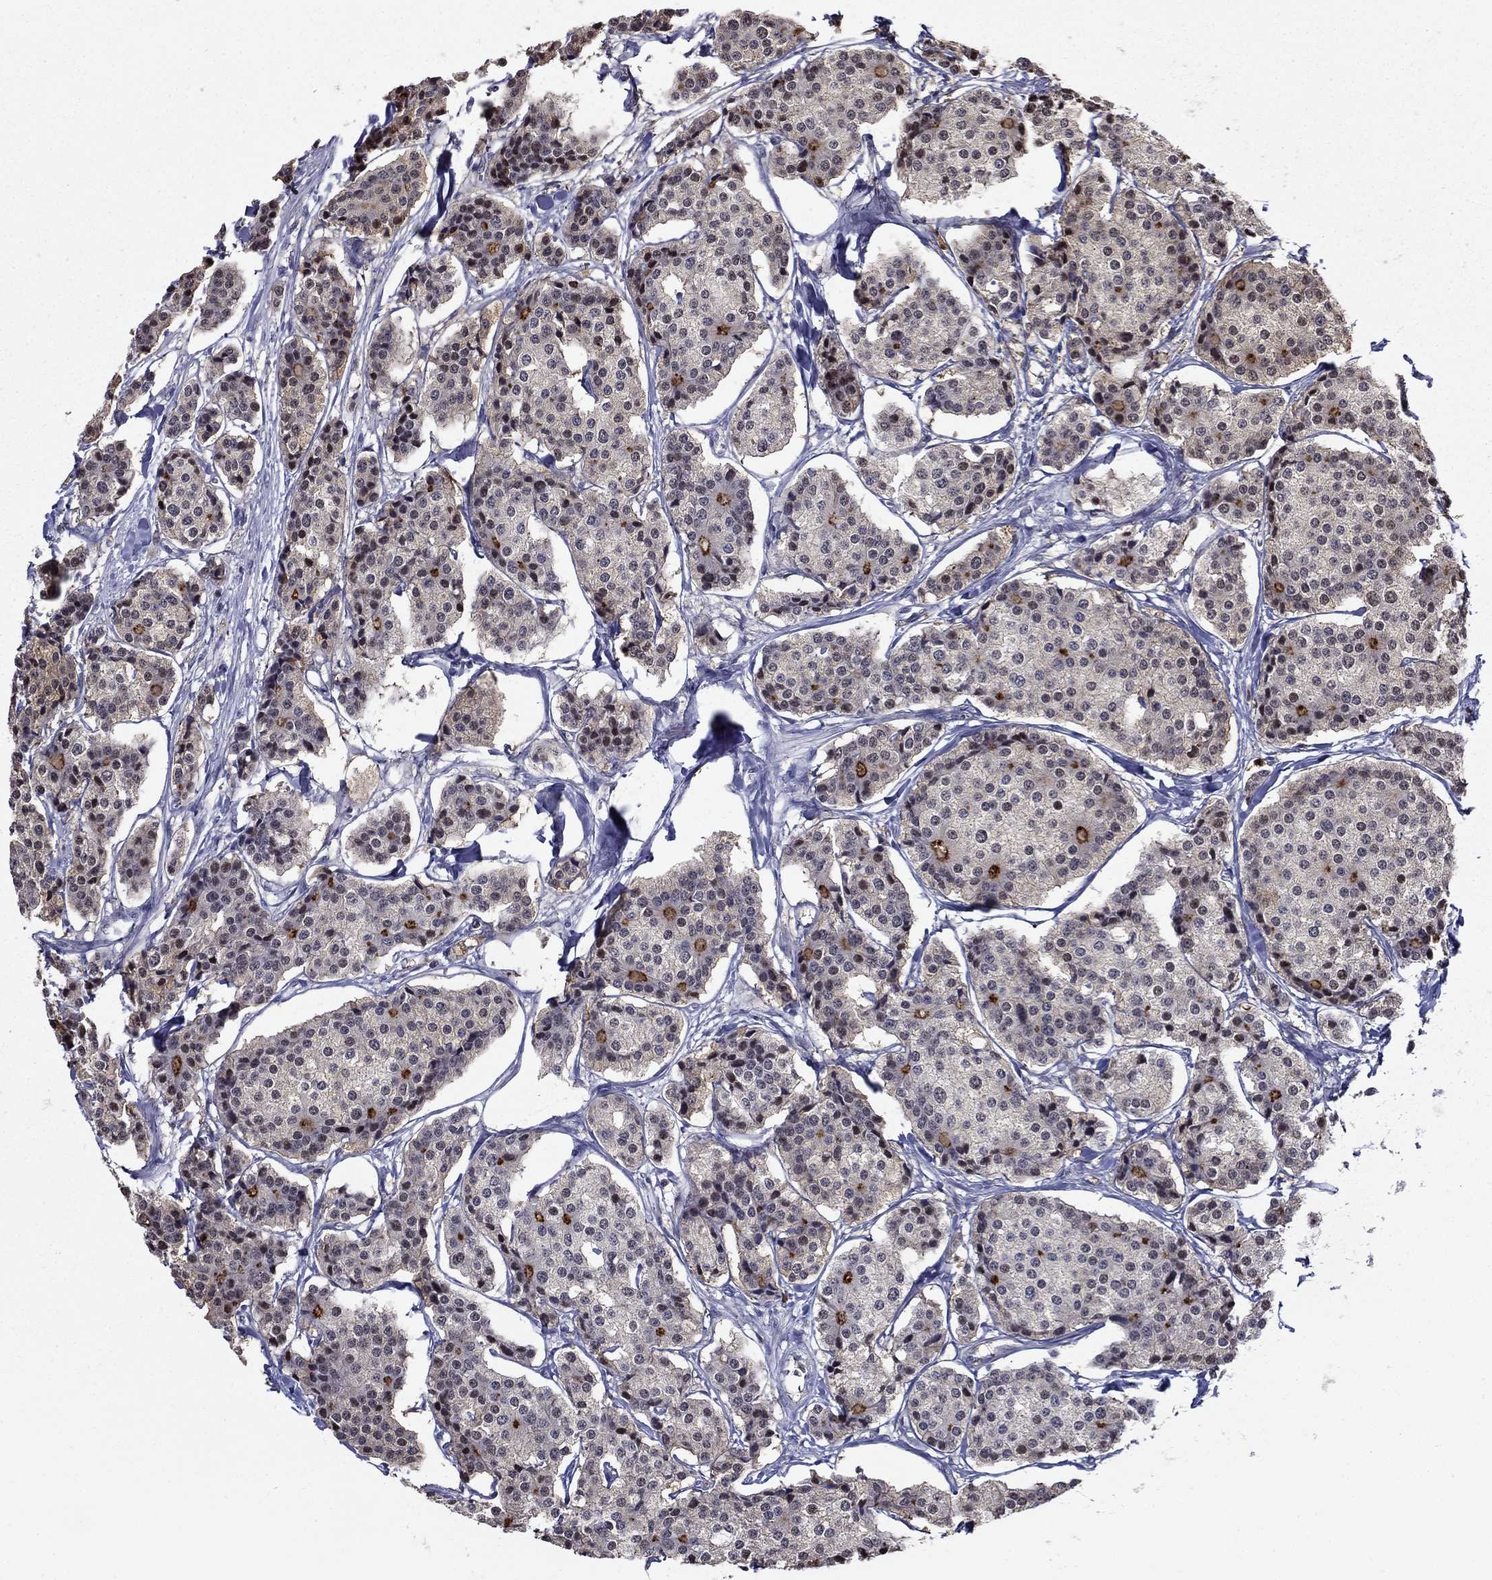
{"staining": {"intensity": "strong", "quantity": "<25%", "location": "cytoplasmic/membranous"}, "tissue": "carcinoid", "cell_type": "Tumor cells", "image_type": "cancer", "snomed": [{"axis": "morphology", "description": "Carcinoid, malignant, NOS"}, {"axis": "topography", "description": "Small intestine"}], "caption": "Strong cytoplasmic/membranous protein staining is seen in about <25% of tumor cells in carcinoid (malignant). Ihc stains the protein of interest in brown and the nuclei are stained blue.", "gene": "C4orf19", "patient": {"sex": "female", "age": 65}}